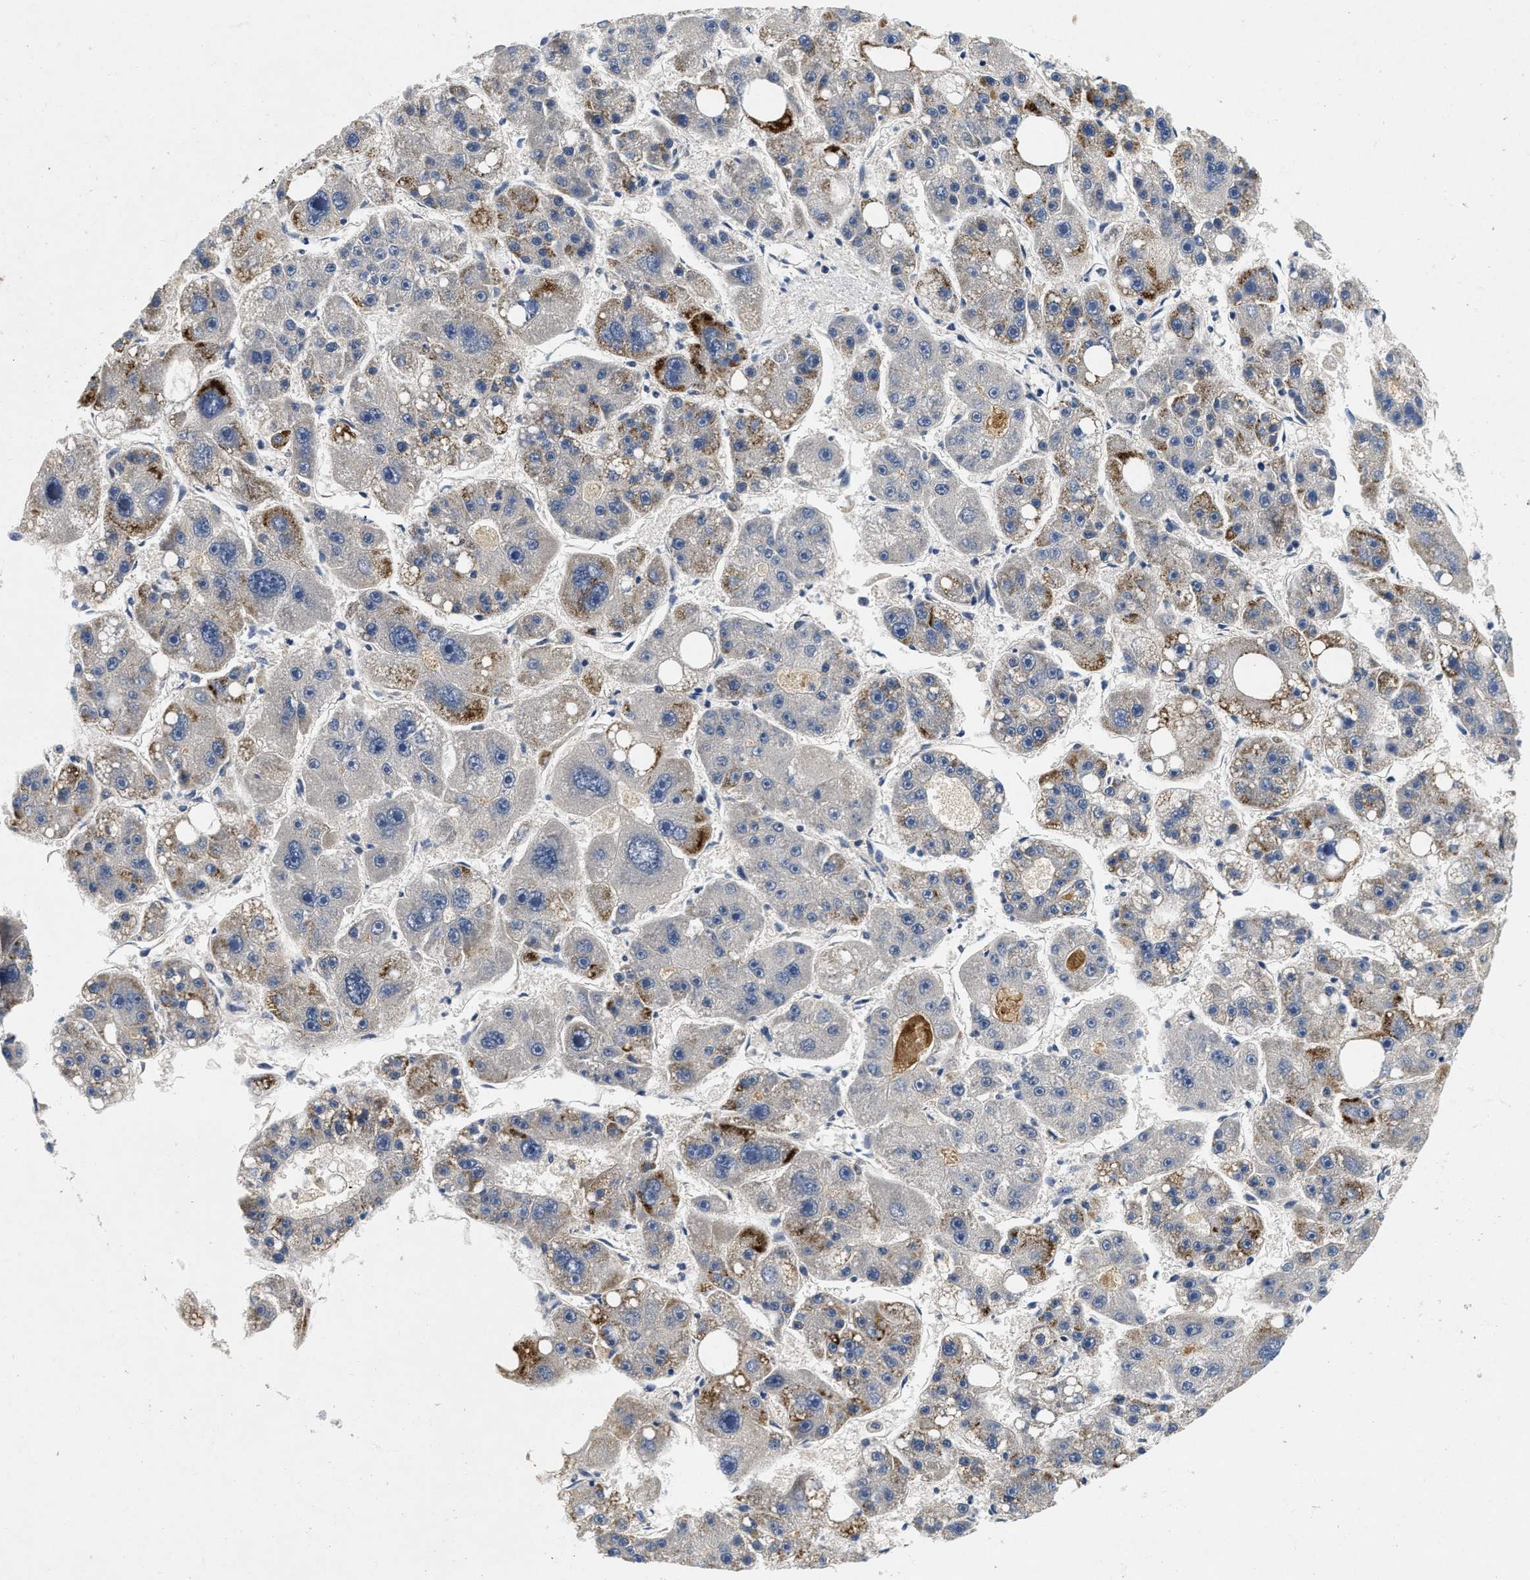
{"staining": {"intensity": "strong", "quantity": "<25%", "location": "cytoplasmic/membranous"}, "tissue": "liver cancer", "cell_type": "Tumor cells", "image_type": "cancer", "snomed": [{"axis": "morphology", "description": "Carcinoma, Hepatocellular, NOS"}, {"axis": "topography", "description": "Liver"}], "caption": "This image reveals liver cancer (hepatocellular carcinoma) stained with IHC to label a protein in brown. The cytoplasmic/membranous of tumor cells show strong positivity for the protein. Nuclei are counter-stained blue.", "gene": "PDP1", "patient": {"sex": "female", "age": 61}}